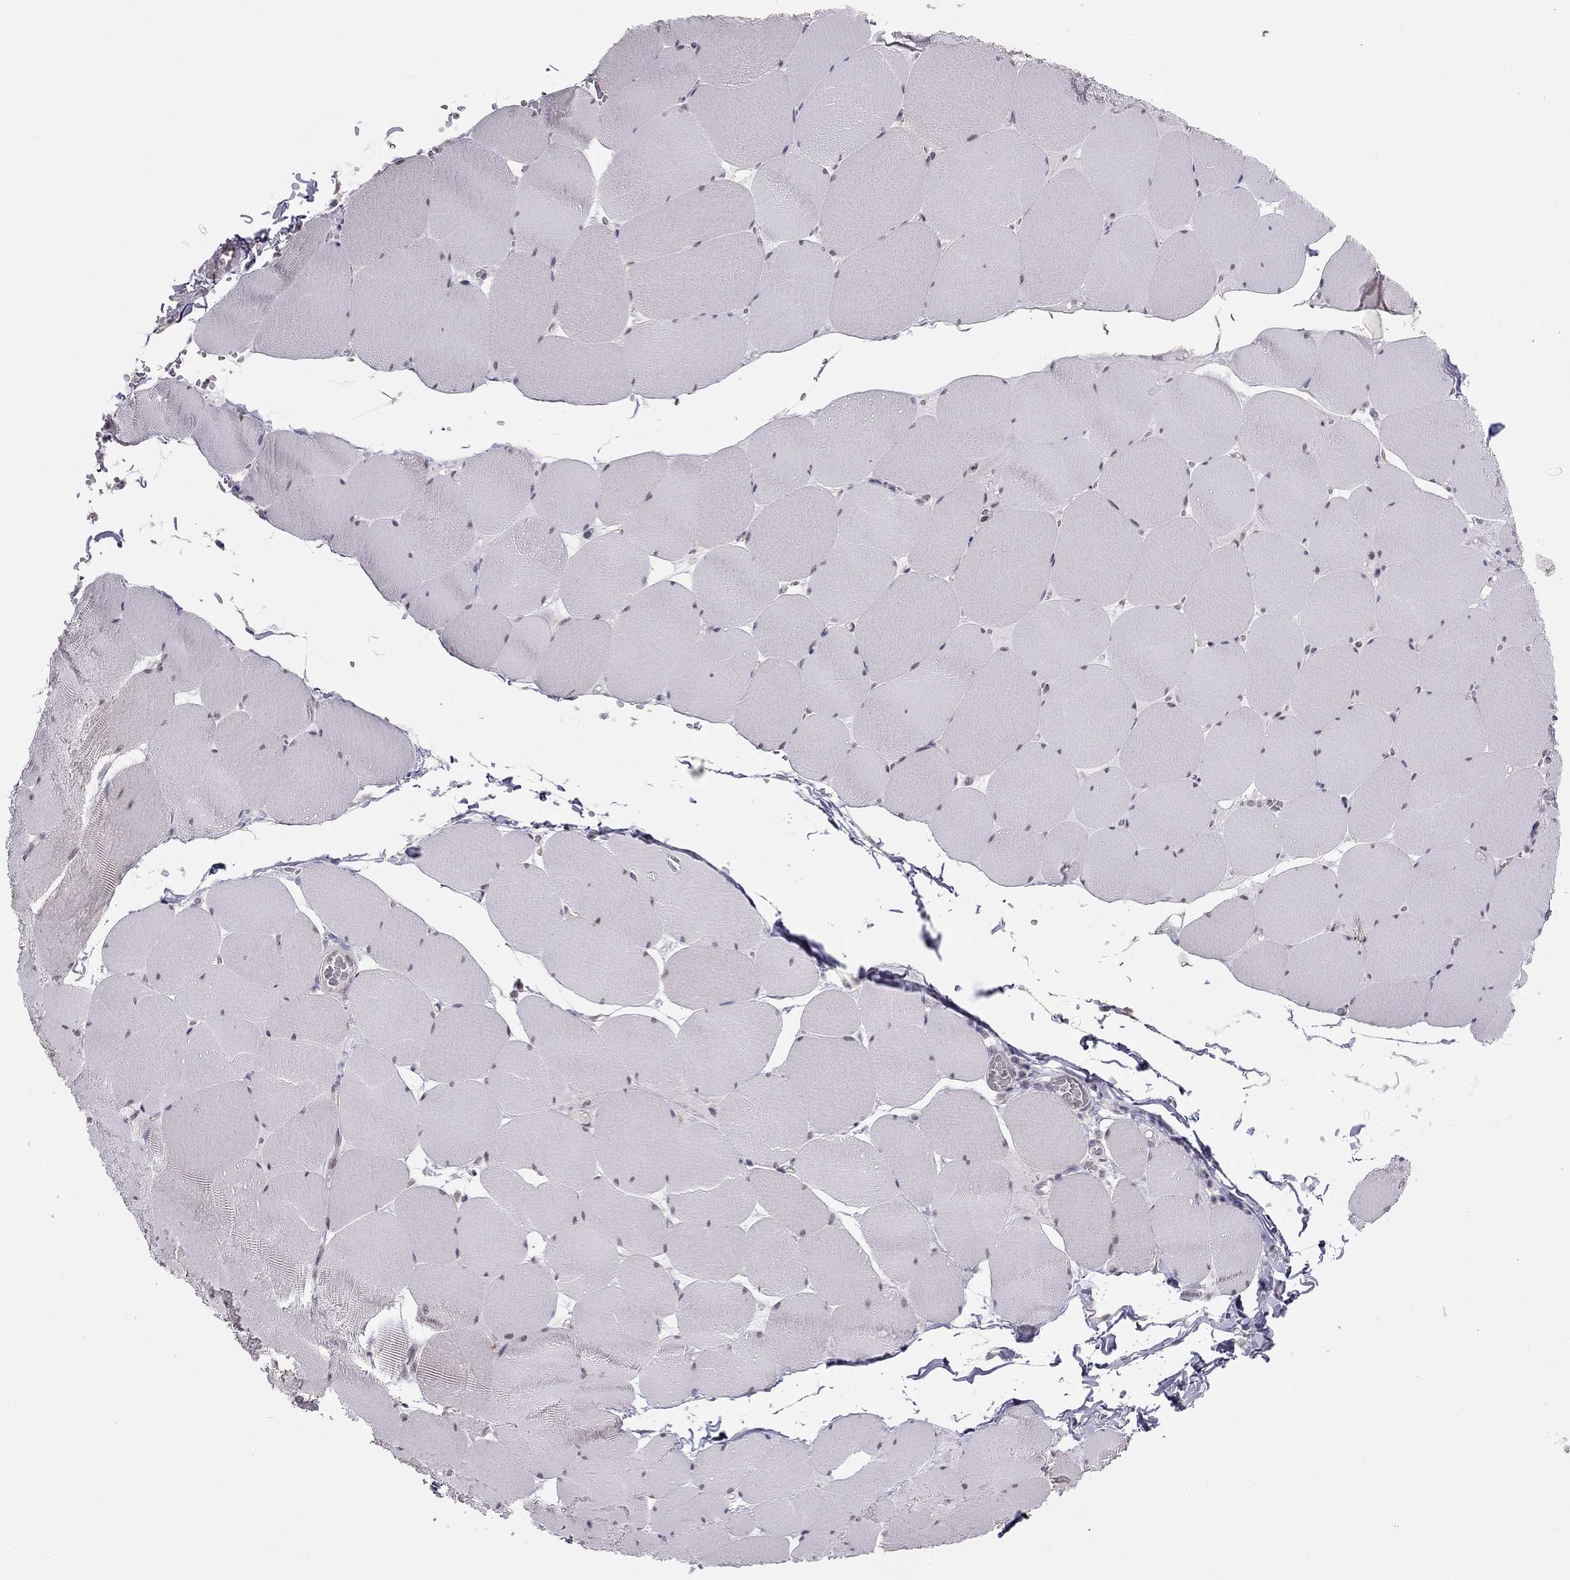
{"staining": {"intensity": "negative", "quantity": "none", "location": "none"}, "tissue": "skeletal muscle", "cell_type": "Myocytes", "image_type": "normal", "snomed": [{"axis": "morphology", "description": "Normal tissue, NOS"}, {"axis": "morphology", "description": "Malignant melanoma, Metastatic site"}, {"axis": "topography", "description": "Skeletal muscle"}], "caption": "DAB immunohistochemical staining of normal skeletal muscle shows no significant expression in myocytes.", "gene": "HSF2BP", "patient": {"sex": "male", "age": 50}}